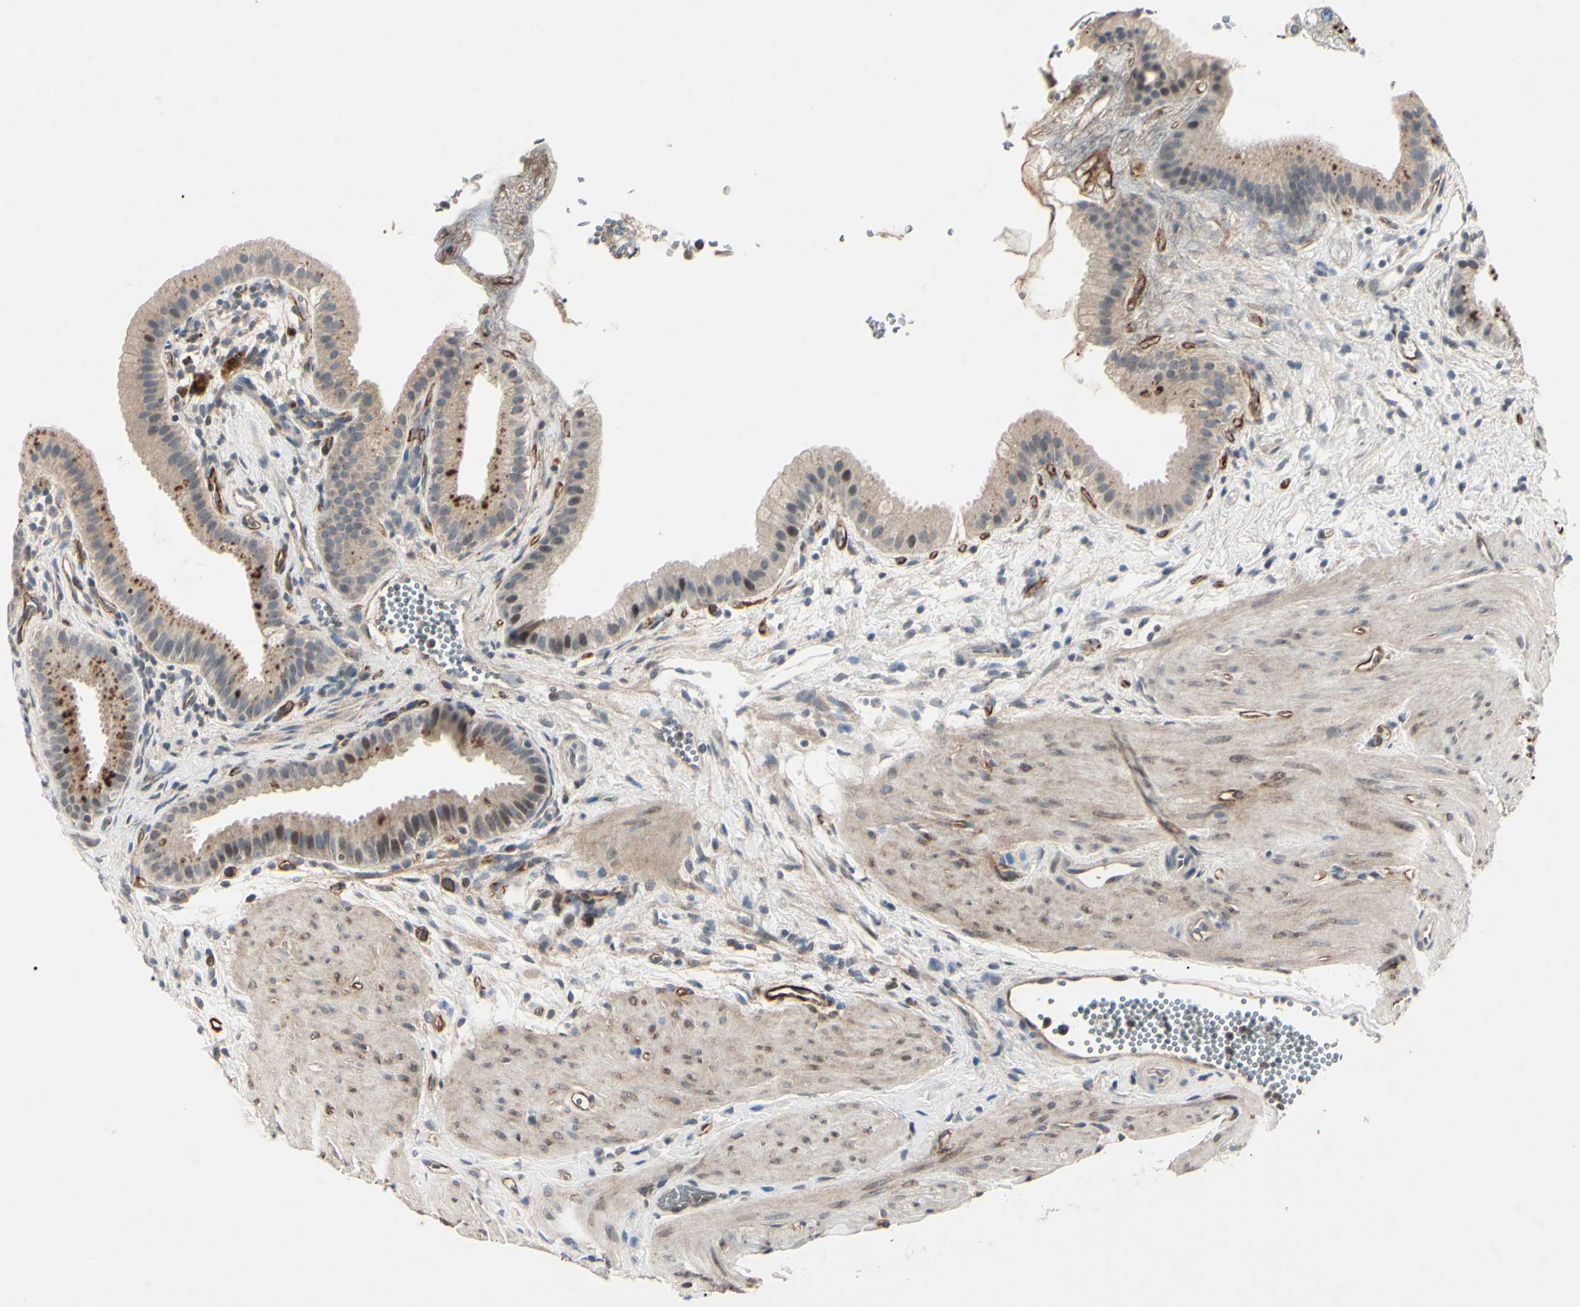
{"staining": {"intensity": "moderate", "quantity": ">75%", "location": "cytoplasmic/membranous"}, "tissue": "gallbladder", "cell_type": "Glandular cells", "image_type": "normal", "snomed": [{"axis": "morphology", "description": "Normal tissue, NOS"}, {"axis": "topography", "description": "Gallbladder"}], "caption": "Protein expression analysis of normal gallbladder demonstrates moderate cytoplasmic/membranous staining in about >75% of glandular cells.", "gene": "AEBP1", "patient": {"sex": "female", "age": 64}}